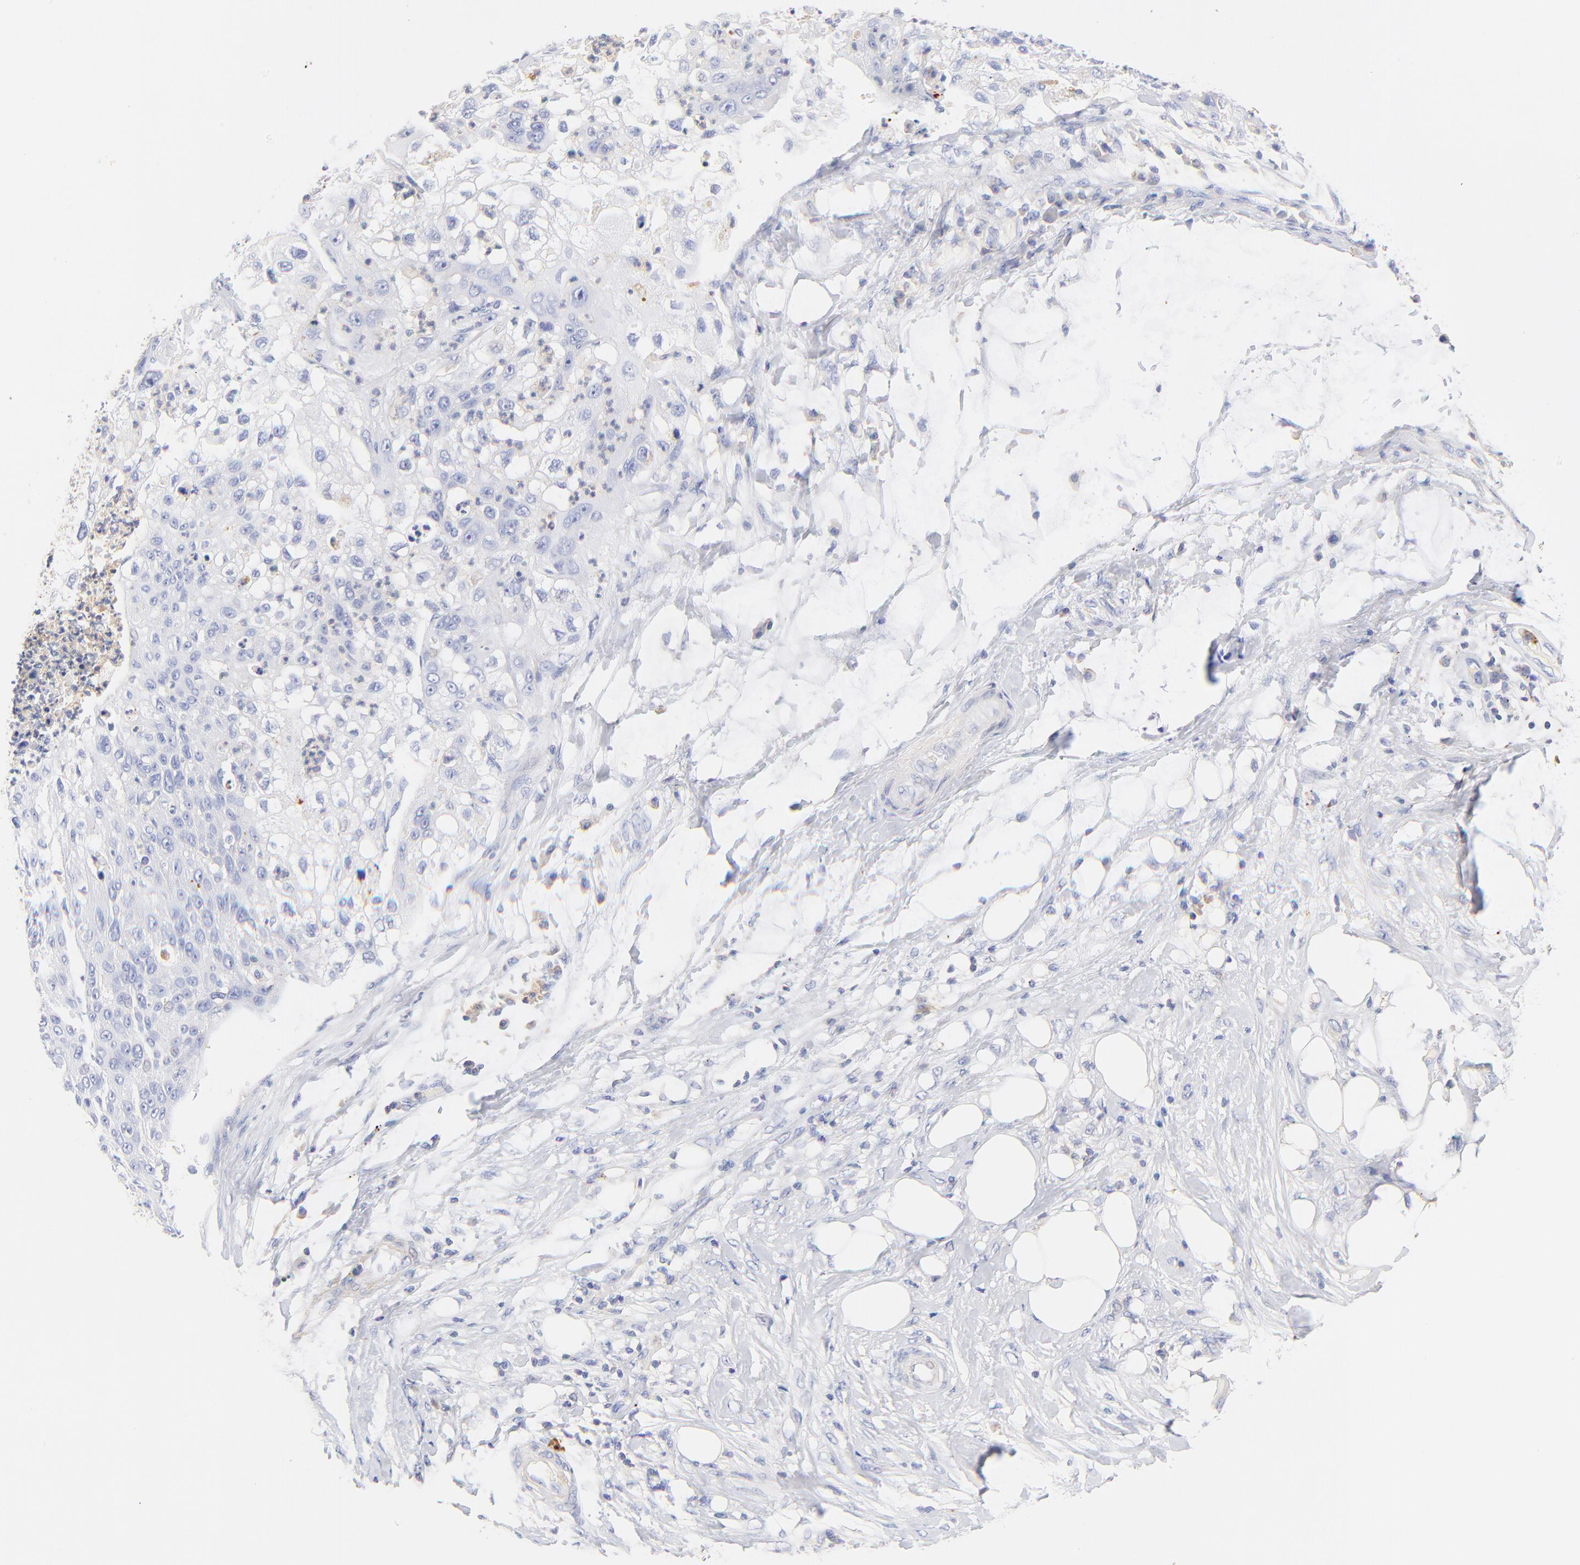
{"staining": {"intensity": "negative", "quantity": "none", "location": "none"}, "tissue": "lung cancer", "cell_type": "Tumor cells", "image_type": "cancer", "snomed": [{"axis": "morphology", "description": "Inflammation, NOS"}, {"axis": "morphology", "description": "Squamous cell carcinoma, NOS"}, {"axis": "topography", "description": "Lymph node"}, {"axis": "topography", "description": "Soft tissue"}, {"axis": "topography", "description": "Lung"}], "caption": "The micrograph exhibits no staining of tumor cells in lung squamous cell carcinoma.", "gene": "MDGA2", "patient": {"sex": "male", "age": 66}}